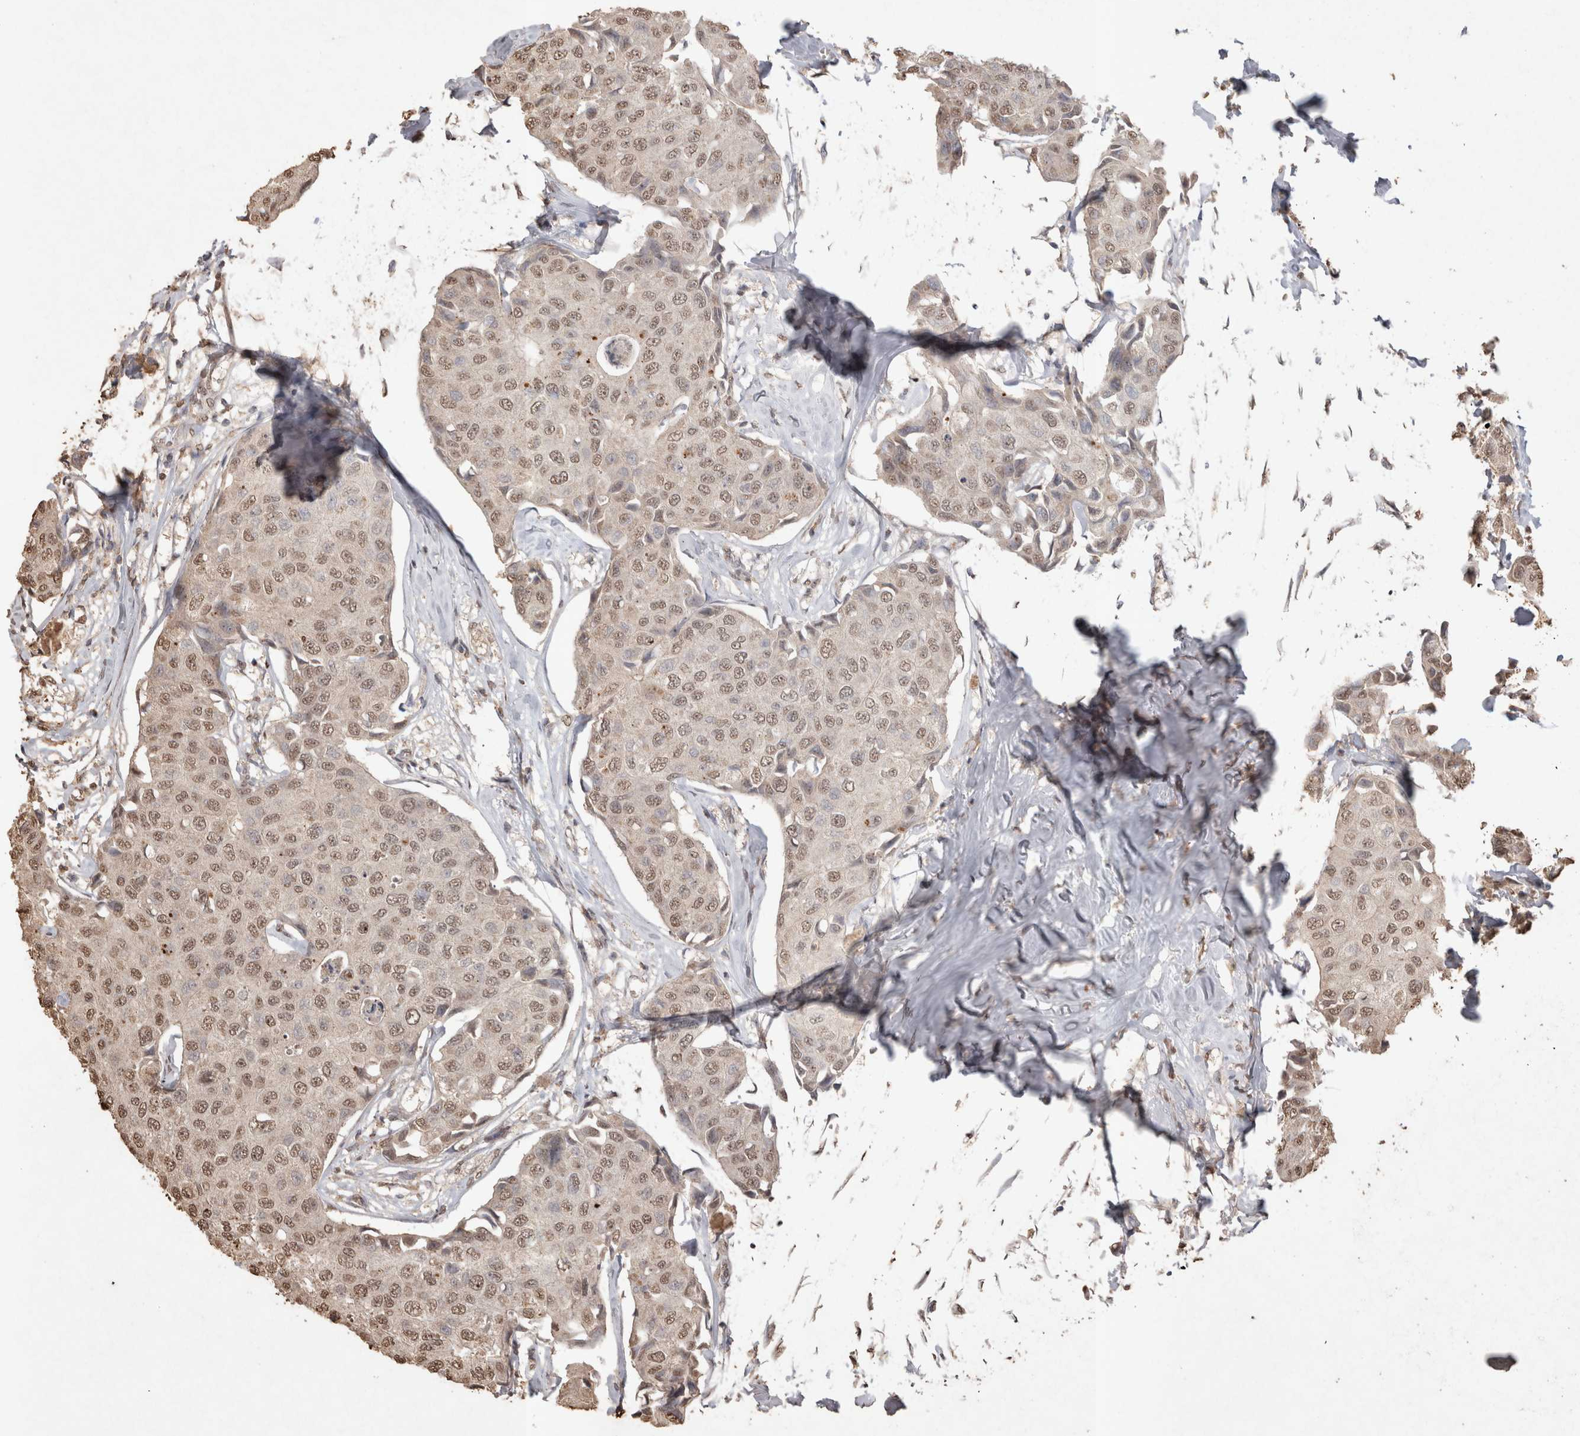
{"staining": {"intensity": "weak", "quantity": ">75%", "location": "nuclear"}, "tissue": "breast cancer", "cell_type": "Tumor cells", "image_type": "cancer", "snomed": [{"axis": "morphology", "description": "Duct carcinoma"}, {"axis": "topography", "description": "Breast"}], "caption": "Immunohistochemical staining of infiltrating ductal carcinoma (breast) shows weak nuclear protein positivity in about >75% of tumor cells.", "gene": "MLX", "patient": {"sex": "female", "age": 80}}